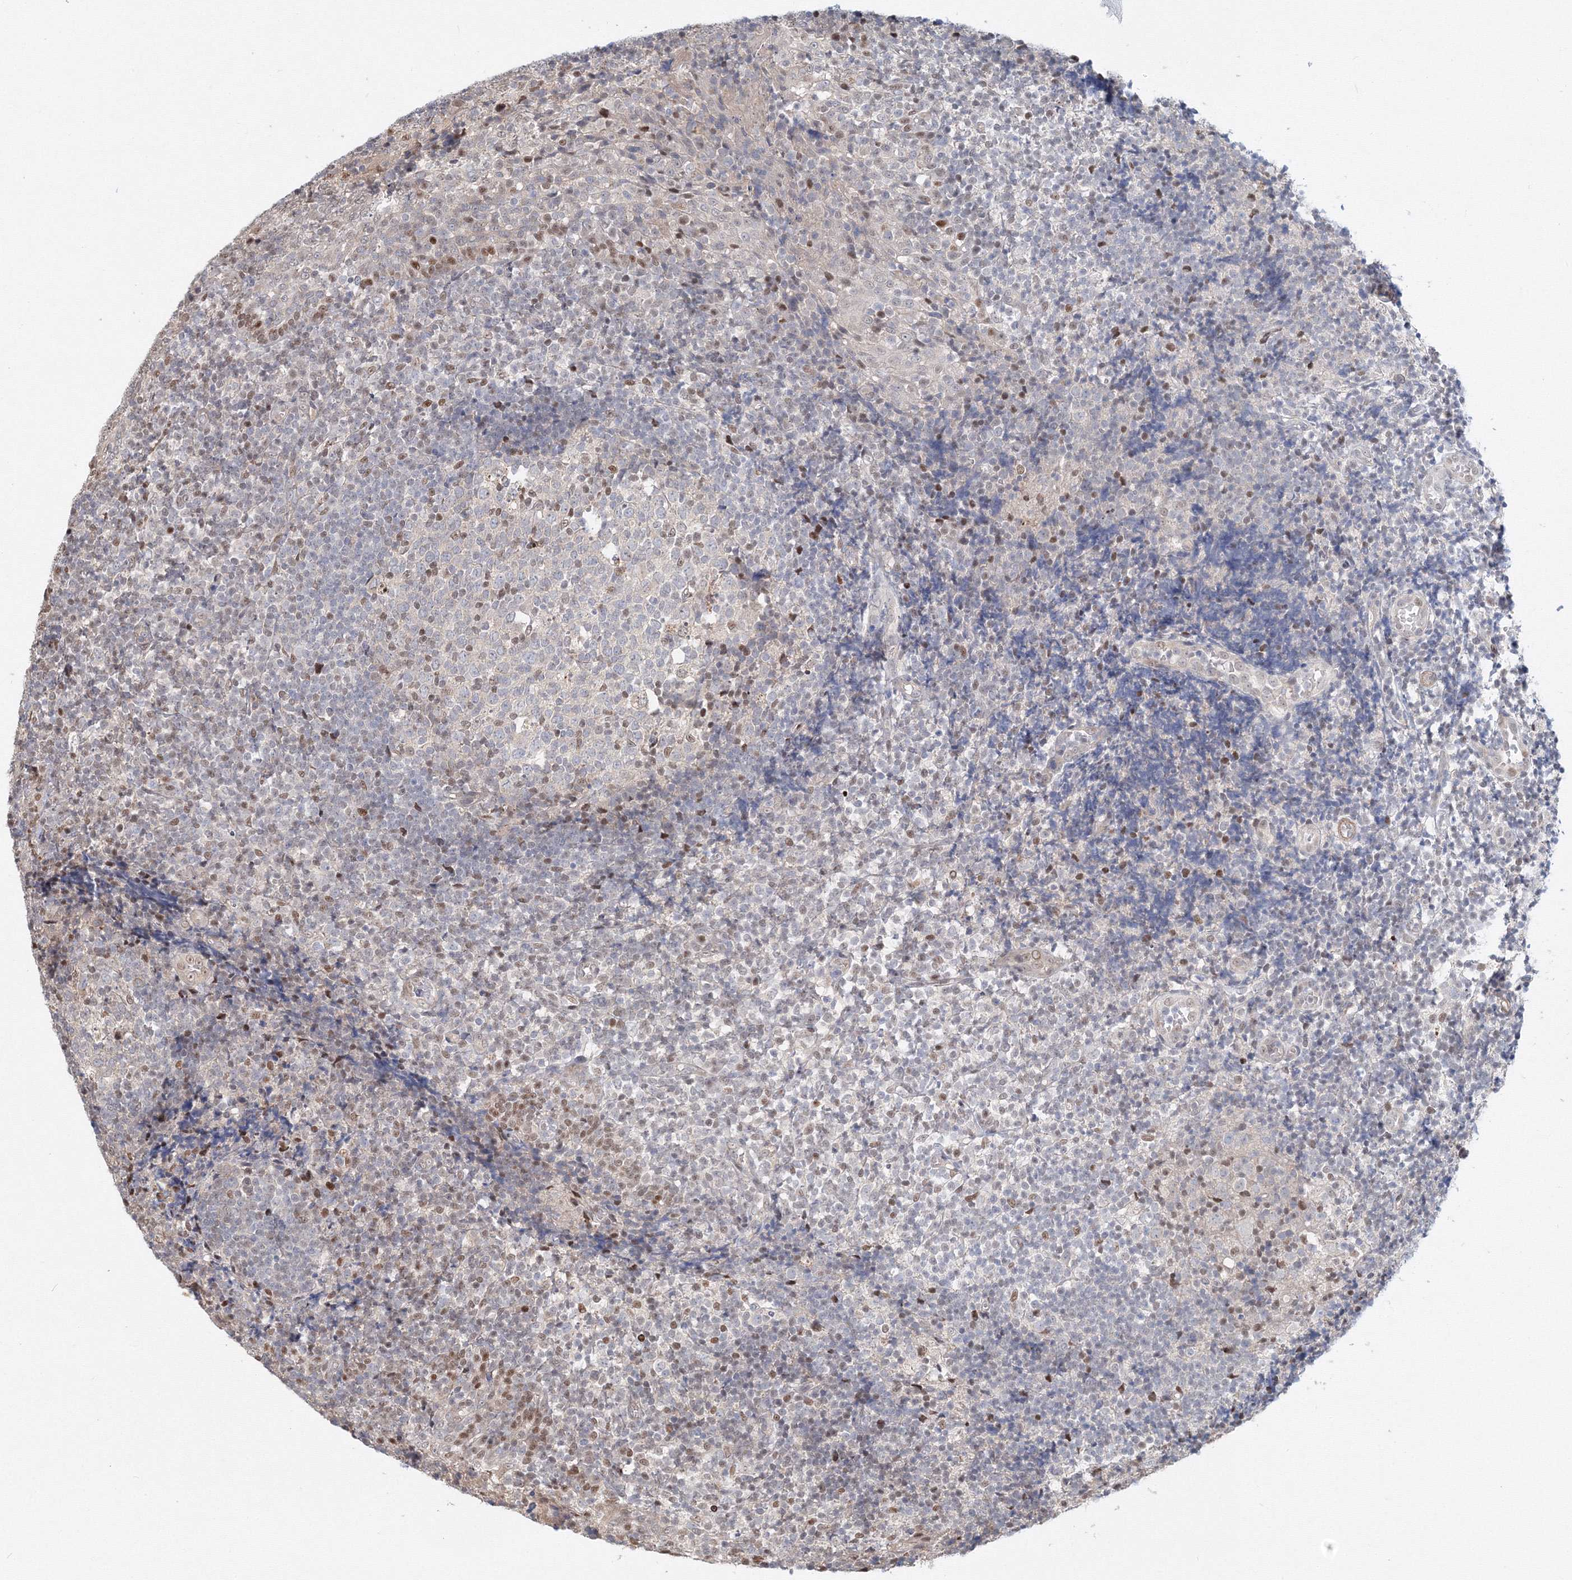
{"staining": {"intensity": "moderate", "quantity": "<25%", "location": "nuclear"}, "tissue": "tonsil", "cell_type": "Germinal center cells", "image_type": "normal", "snomed": [{"axis": "morphology", "description": "Normal tissue, NOS"}, {"axis": "topography", "description": "Tonsil"}], "caption": "This photomicrograph demonstrates immunohistochemistry staining of benign human tonsil, with low moderate nuclear expression in about <25% of germinal center cells.", "gene": "ARHGAP21", "patient": {"sex": "female", "age": 19}}